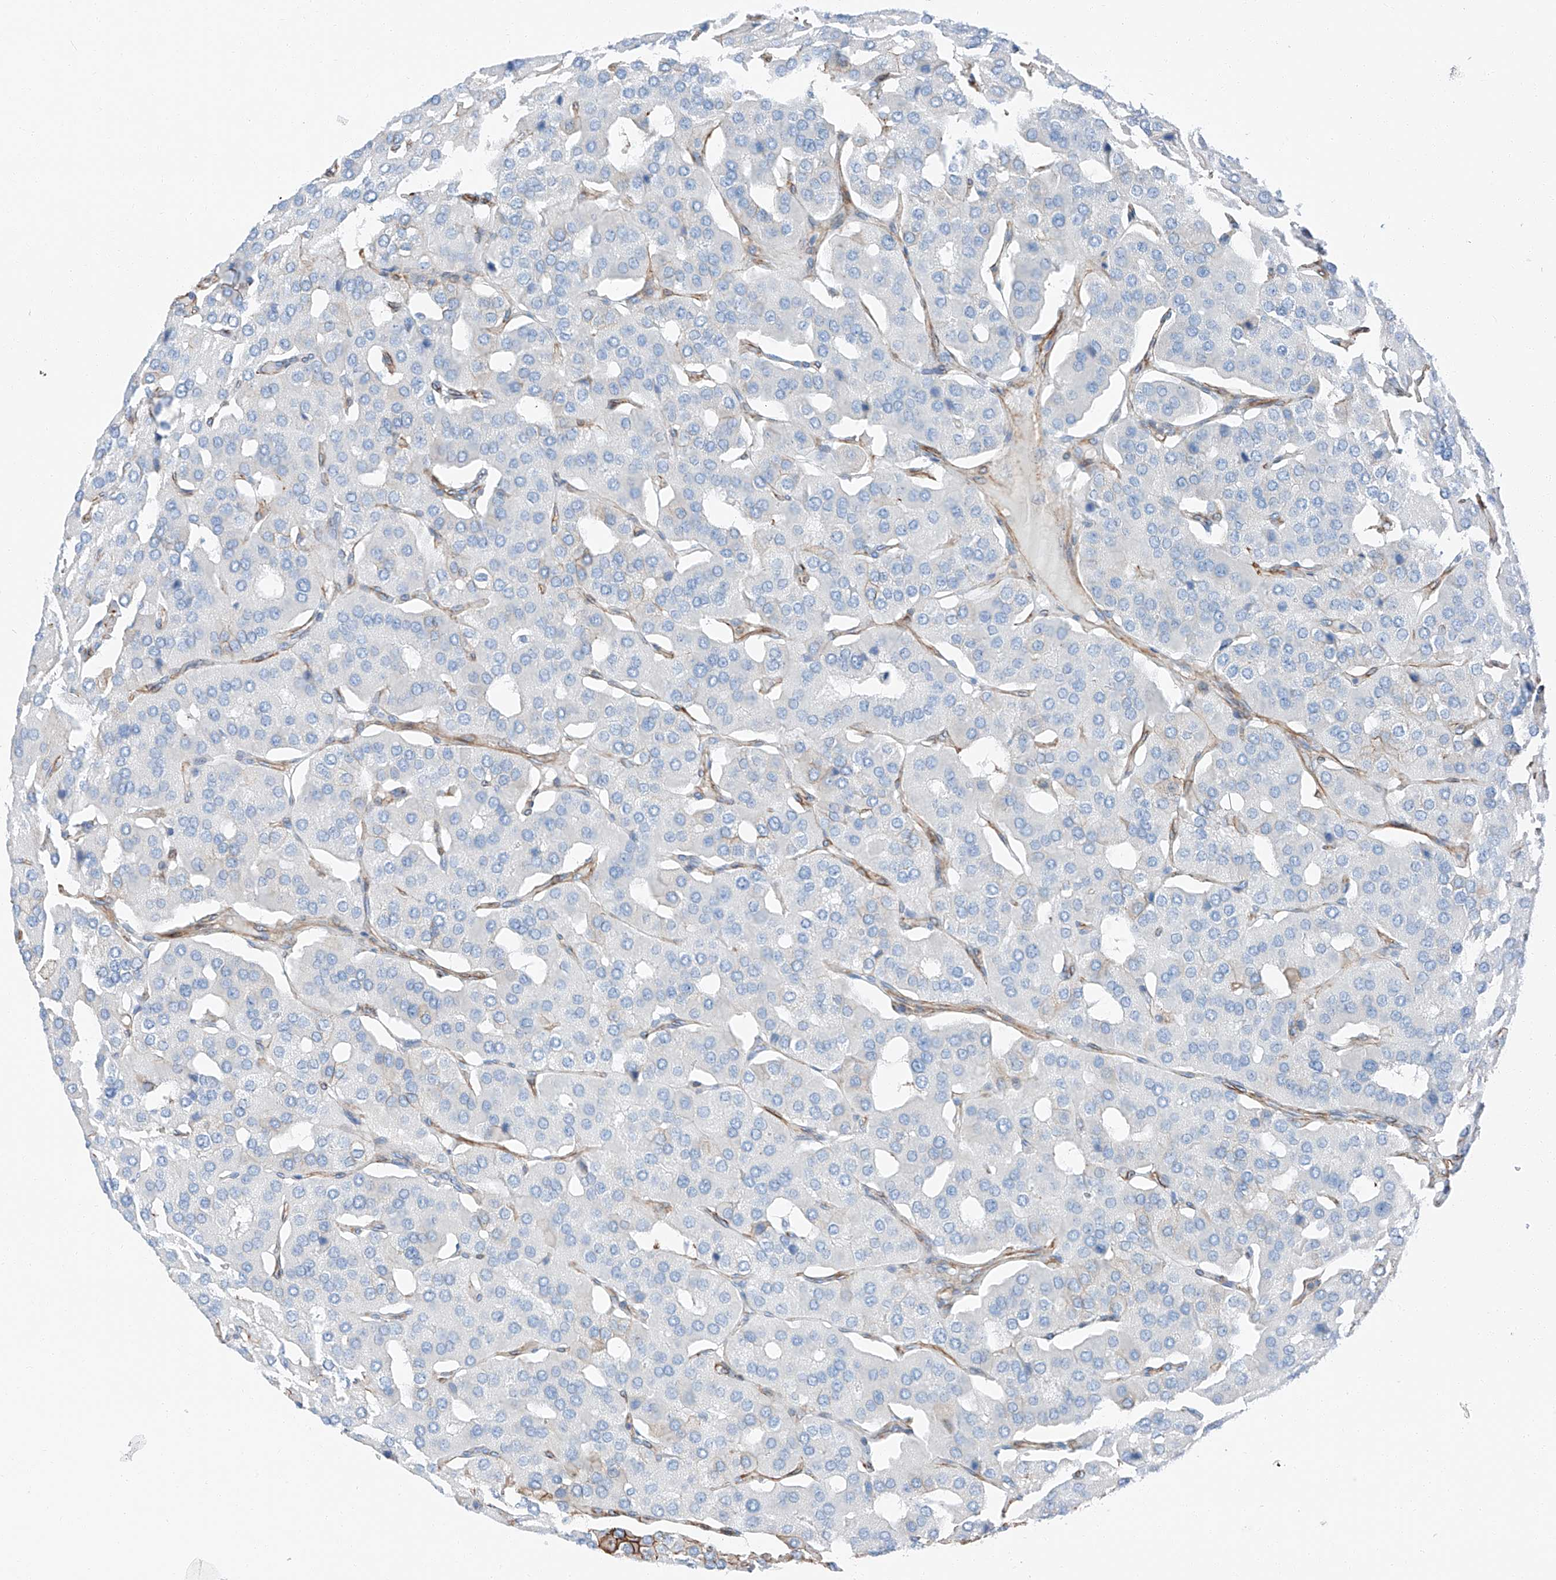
{"staining": {"intensity": "negative", "quantity": "none", "location": "none"}, "tissue": "parathyroid gland", "cell_type": "Glandular cells", "image_type": "normal", "snomed": [{"axis": "morphology", "description": "Normal tissue, NOS"}, {"axis": "morphology", "description": "Adenoma, NOS"}, {"axis": "topography", "description": "Parathyroid gland"}], "caption": "Glandular cells show no significant positivity in benign parathyroid gland. (DAB (3,3'-diaminobenzidine) immunohistochemistry (IHC), high magnification).", "gene": "ZNF804A", "patient": {"sex": "female", "age": 86}}